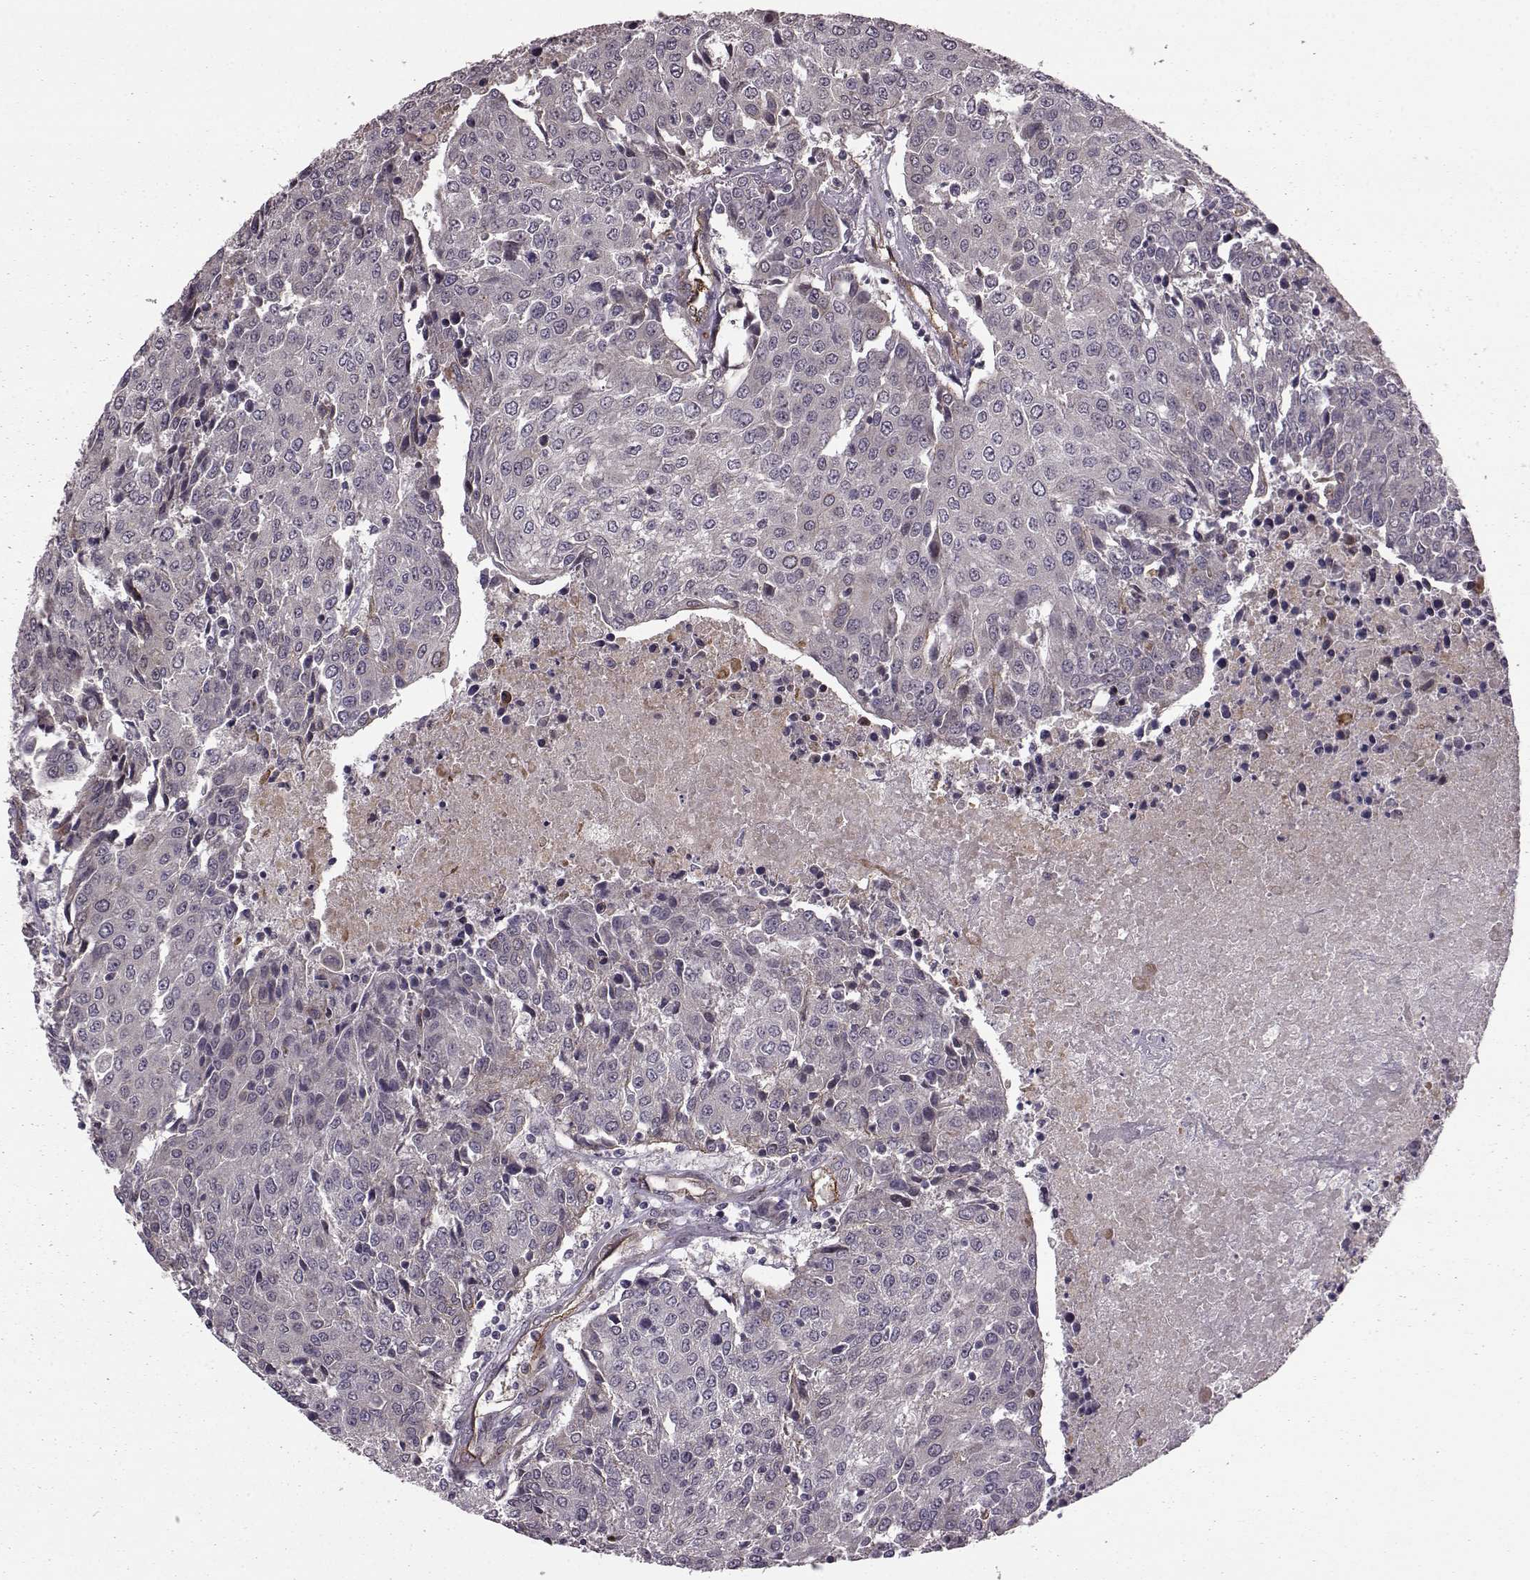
{"staining": {"intensity": "negative", "quantity": "none", "location": "none"}, "tissue": "urothelial cancer", "cell_type": "Tumor cells", "image_type": "cancer", "snomed": [{"axis": "morphology", "description": "Urothelial carcinoma, High grade"}, {"axis": "topography", "description": "Urinary bladder"}], "caption": "Immunohistochemical staining of urothelial carcinoma (high-grade) displays no significant positivity in tumor cells. (Stains: DAB immunohistochemistry (IHC) with hematoxylin counter stain, Microscopy: brightfield microscopy at high magnification).", "gene": "SYNPO", "patient": {"sex": "female", "age": 85}}